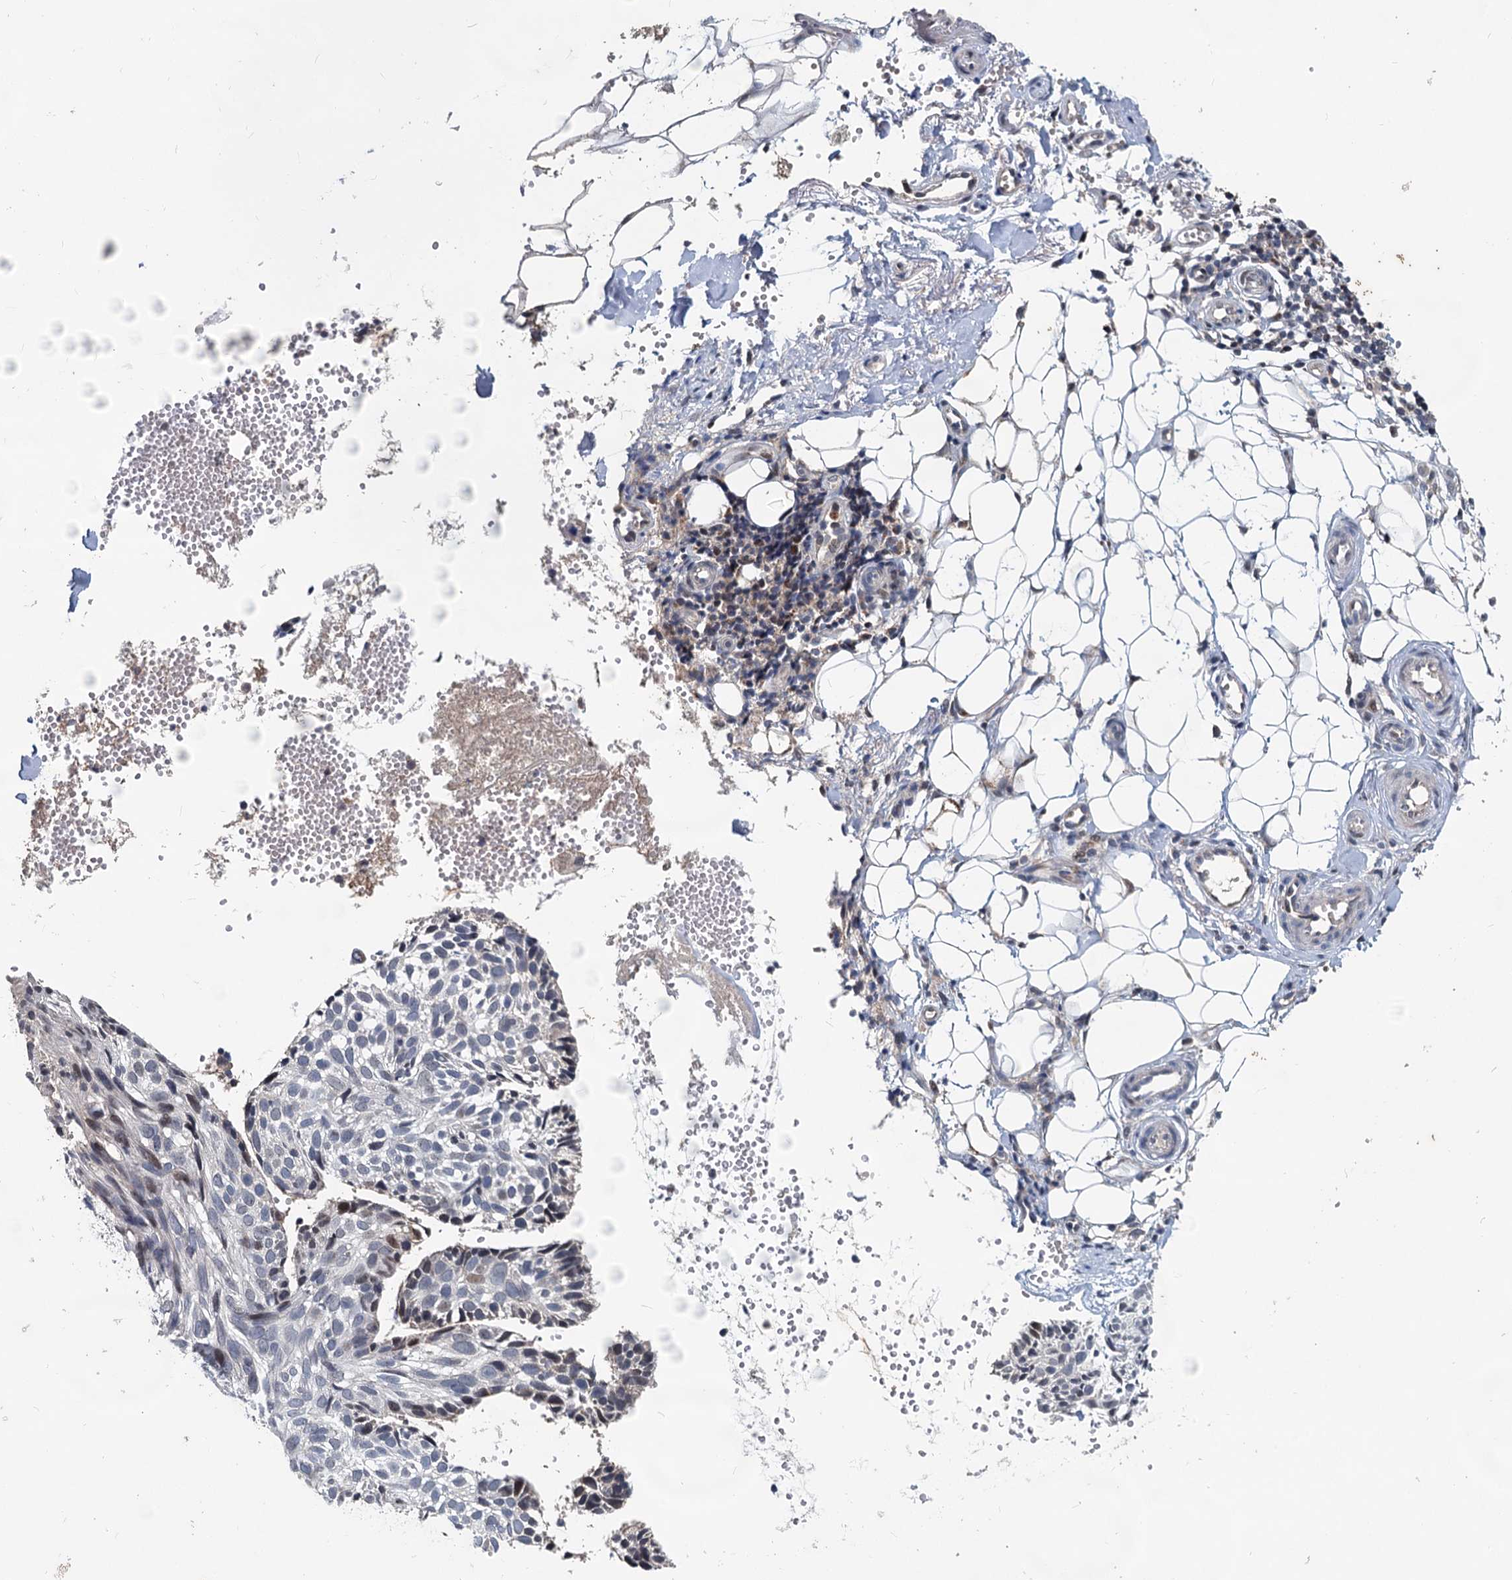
{"staining": {"intensity": "moderate", "quantity": "<25%", "location": "nuclear"}, "tissue": "skin cancer", "cell_type": "Tumor cells", "image_type": "cancer", "snomed": [{"axis": "morphology", "description": "Normal tissue, NOS"}, {"axis": "morphology", "description": "Basal cell carcinoma"}, {"axis": "topography", "description": "Skin"}], "caption": "Protein expression by immunohistochemistry (IHC) displays moderate nuclear positivity in approximately <25% of tumor cells in skin basal cell carcinoma. The staining was performed using DAB, with brown indicating positive protein expression. Nuclei are stained blue with hematoxylin.", "gene": "RITA1", "patient": {"sex": "male", "age": 66}}